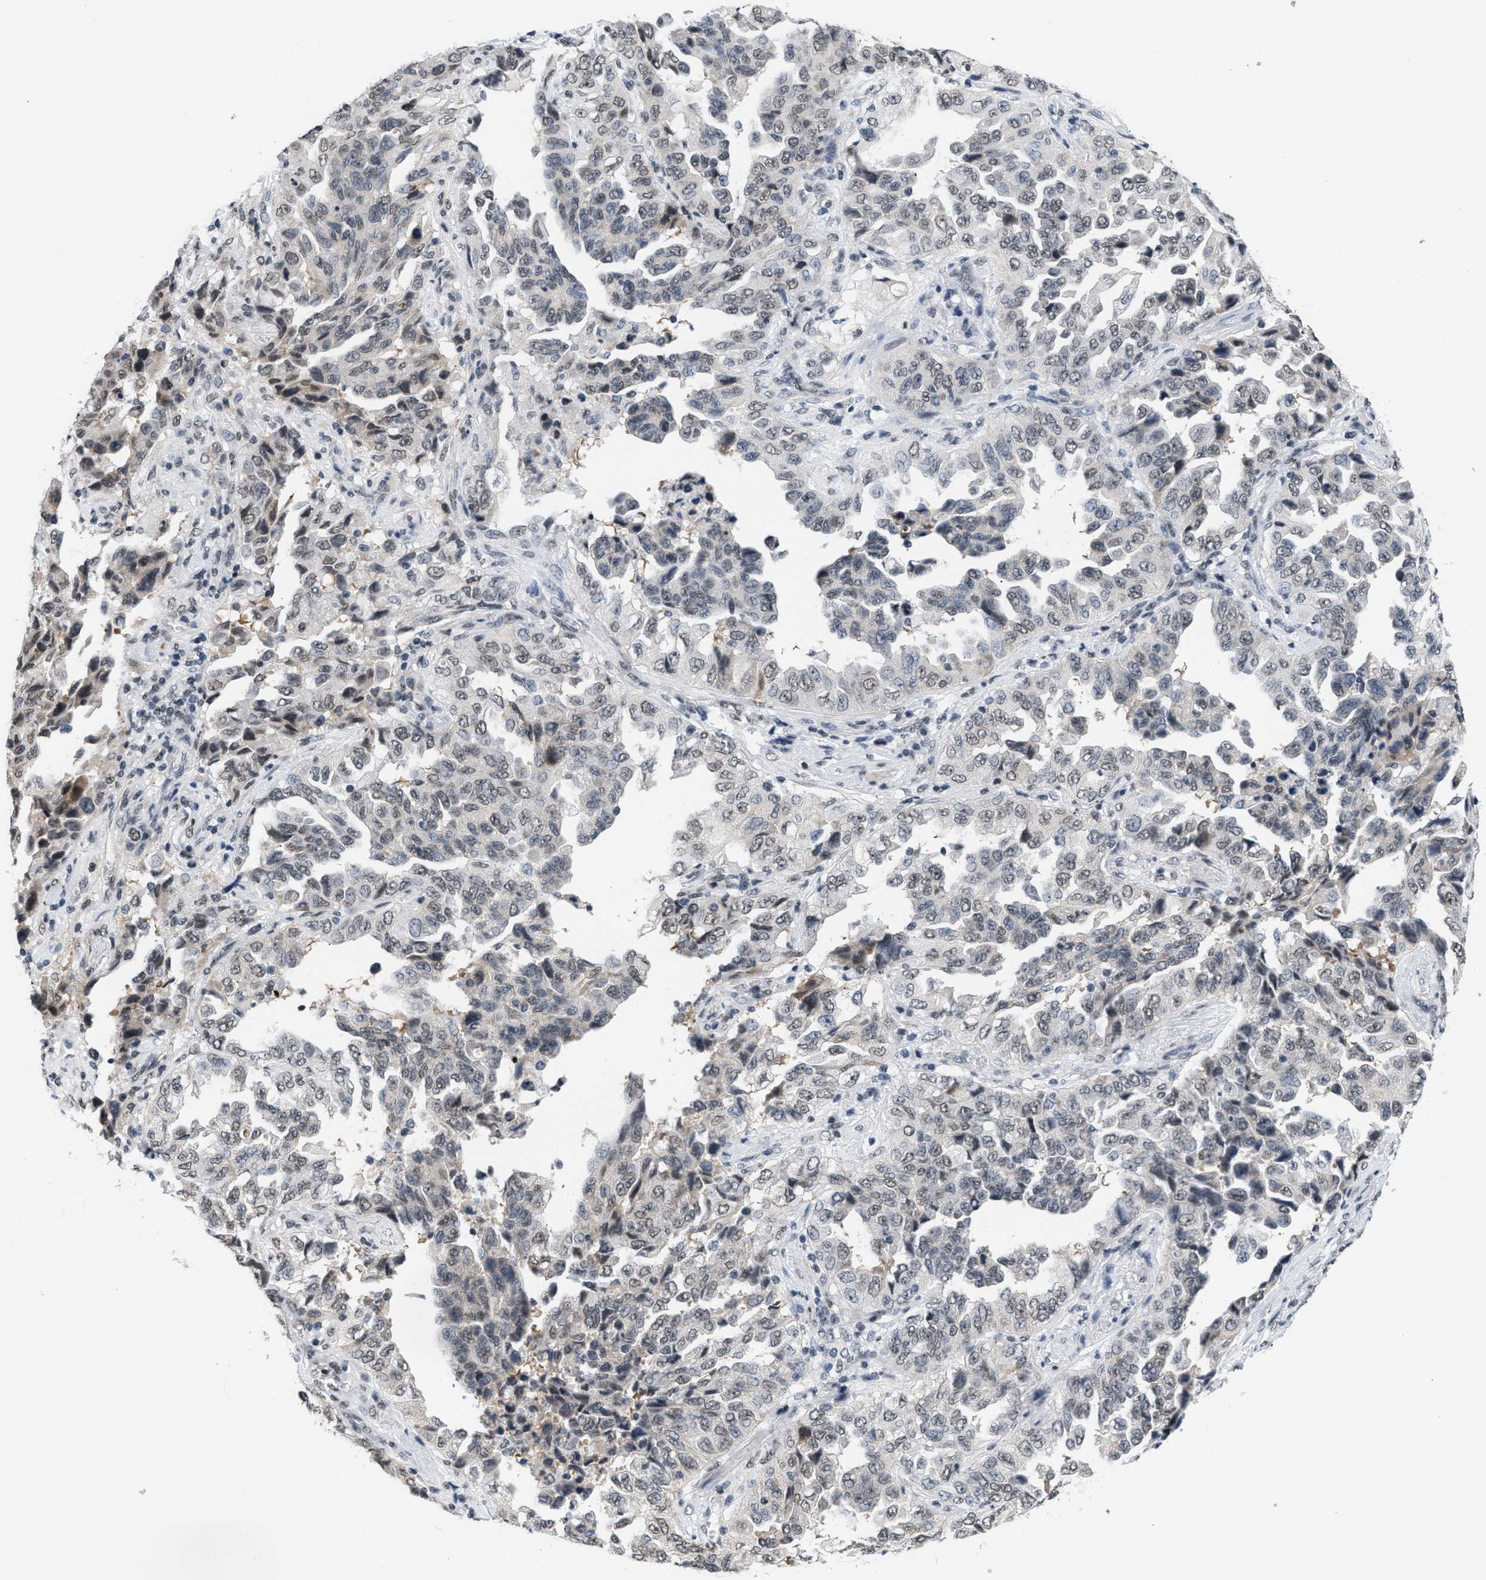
{"staining": {"intensity": "weak", "quantity": "25%-75%", "location": "nuclear"}, "tissue": "lung cancer", "cell_type": "Tumor cells", "image_type": "cancer", "snomed": [{"axis": "morphology", "description": "Adenocarcinoma, NOS"}, {"axis": "topography", "description": "Lung"}], "caption": "High-magnification brightfield microscopy of lung adenocarcinoma stained with DAB (brown) and counterstained with hematoxylin (blue). tumor cells exhibit weak nuclear expression is identified in approximately25%-75% of cells.", "gene": "RAF1", "patient": {"sex": "female", "age": 51}}